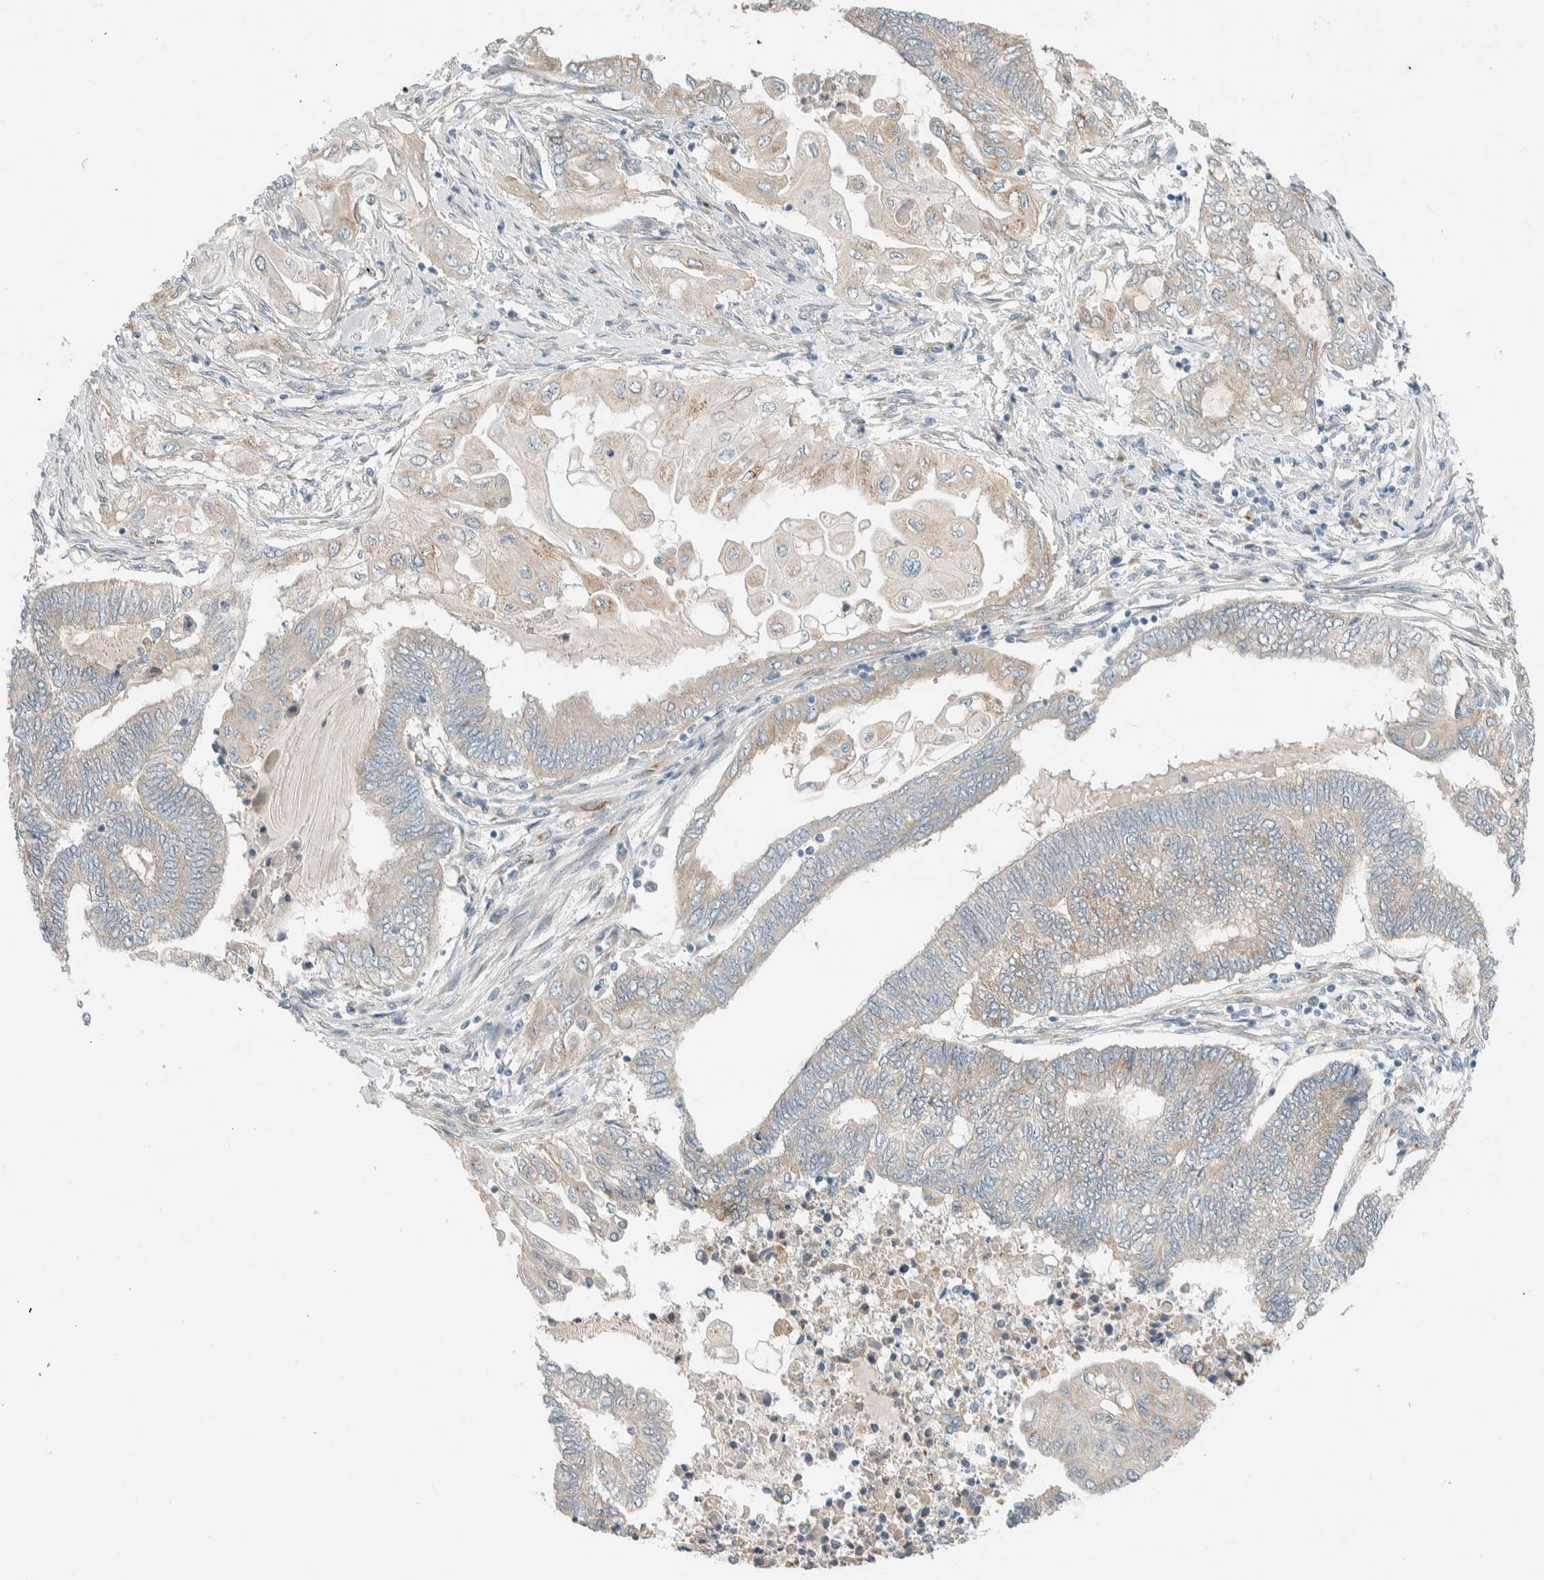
{"staining": {"intensity": "weak", "quantity": "<25%", "location": "cytoplasmic/membranous"}, "tissue": "endometrial cancer", "cell_type": "Tumor cells", "image_type": "cancer", "snomed": [{"axis": "morphology", "description": "Adenocarcinoma, NOS"}, {"axis": "topography", "description": "Uterus"}, {"axis": "topography", "description": "Endometrium"}], "caption": "Endometrial cancer was stained to show a protein in brown. There is no significant expression in tumor cells.", "gene": "TMEM184B", "patient": {"sex": "female", "age": 70}}